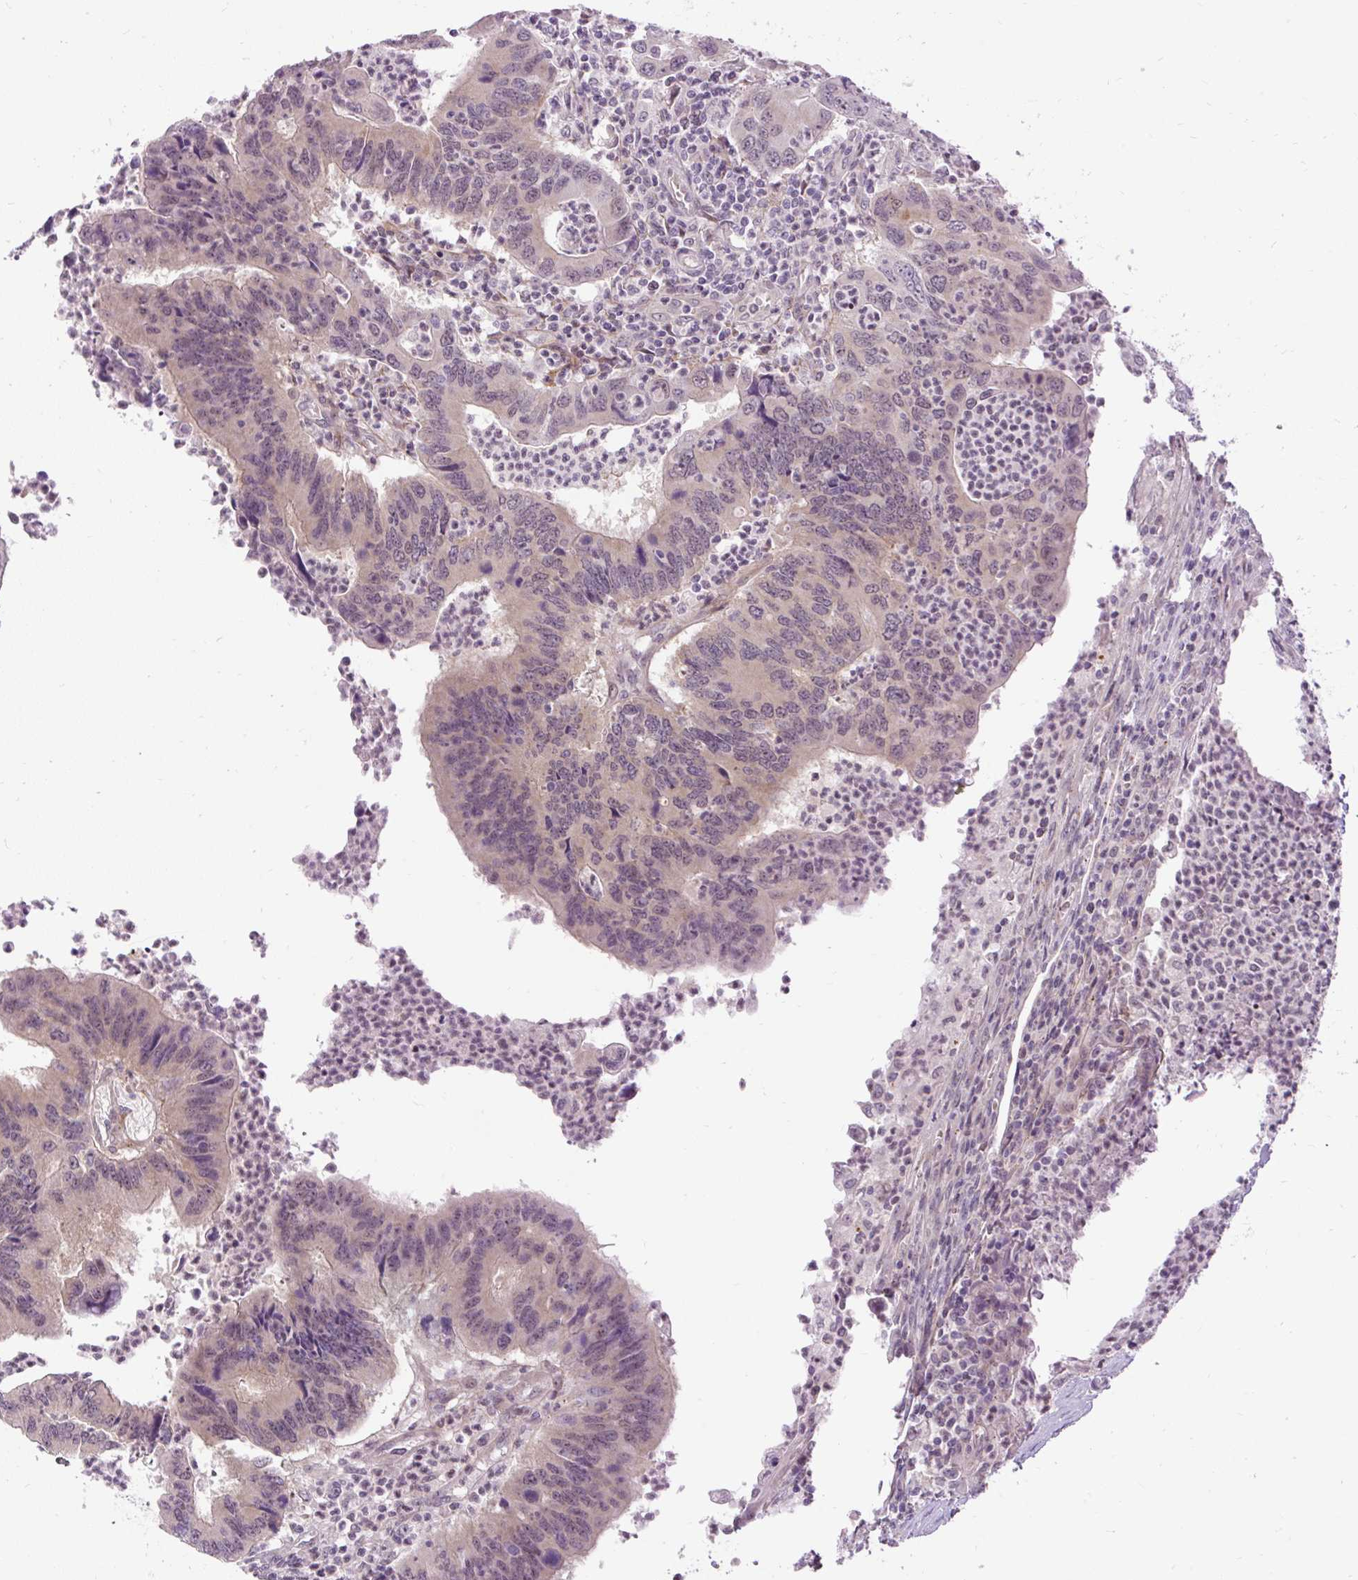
{"staining": {"intensity": "weak", "quantity": "25%-75%", "location": "cytoplasmic/membranous,nuclear"}, "tissue": "colorectal cancer", "cell_type": "Tumor cells", "image_type": "cancer", "snomed": [{"axis": "morphology", "description": "Adenocarcinoma, NOS"}, {"axis": "topography", "description": "Colon"}], "caption": "This is a micrograph of immunohistochemistry staining of colorectal cancer (adenocarcinoma), which shows weak expression in the cytoplasmic/membranous and nuclear of tumor cells.", "gene": "FAM117B", "patient": {"sex": "female", "age": 67}}